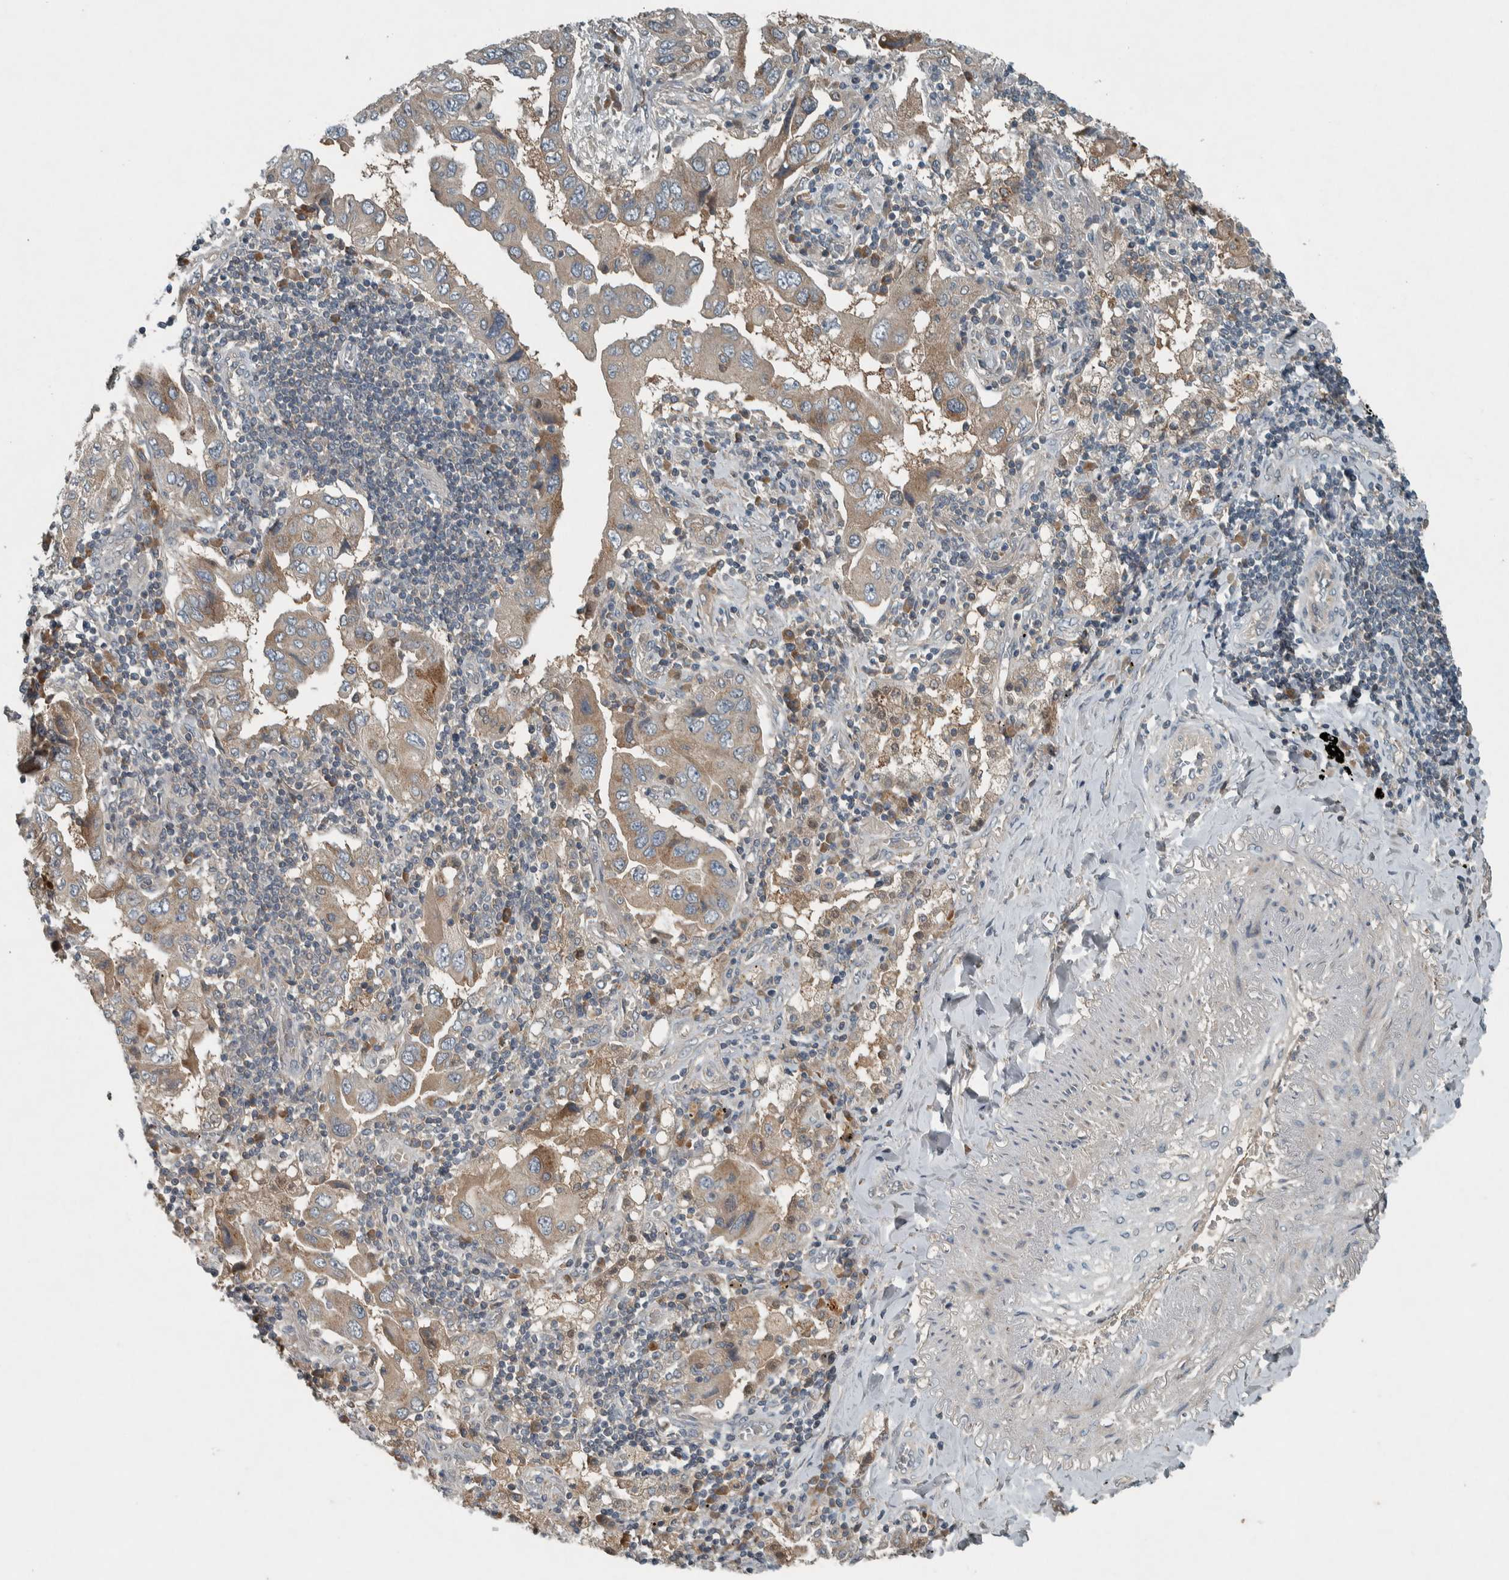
{"staining": {"intensity": "moderate", "quantity": ">75%", "location": "cytoplasmic/membranous"}, "tissue": "lung cancer", "cell_type": "Tumor cells", "image_type": "cancer", "snomed": [{"axis": "morphology", "description": "Adenocarcinoma, NOS"}, {"axis": "topography", "description": "Lung"}], "caption": "About >75% of tumor cells in human adenocarcinoma (lung) display moderate cytoplasmic/membranous protein expression as visualized by brown immunohistochemical staining.", "gene": "CLCN2", "patient": {"sex": "female", "age": 65}}